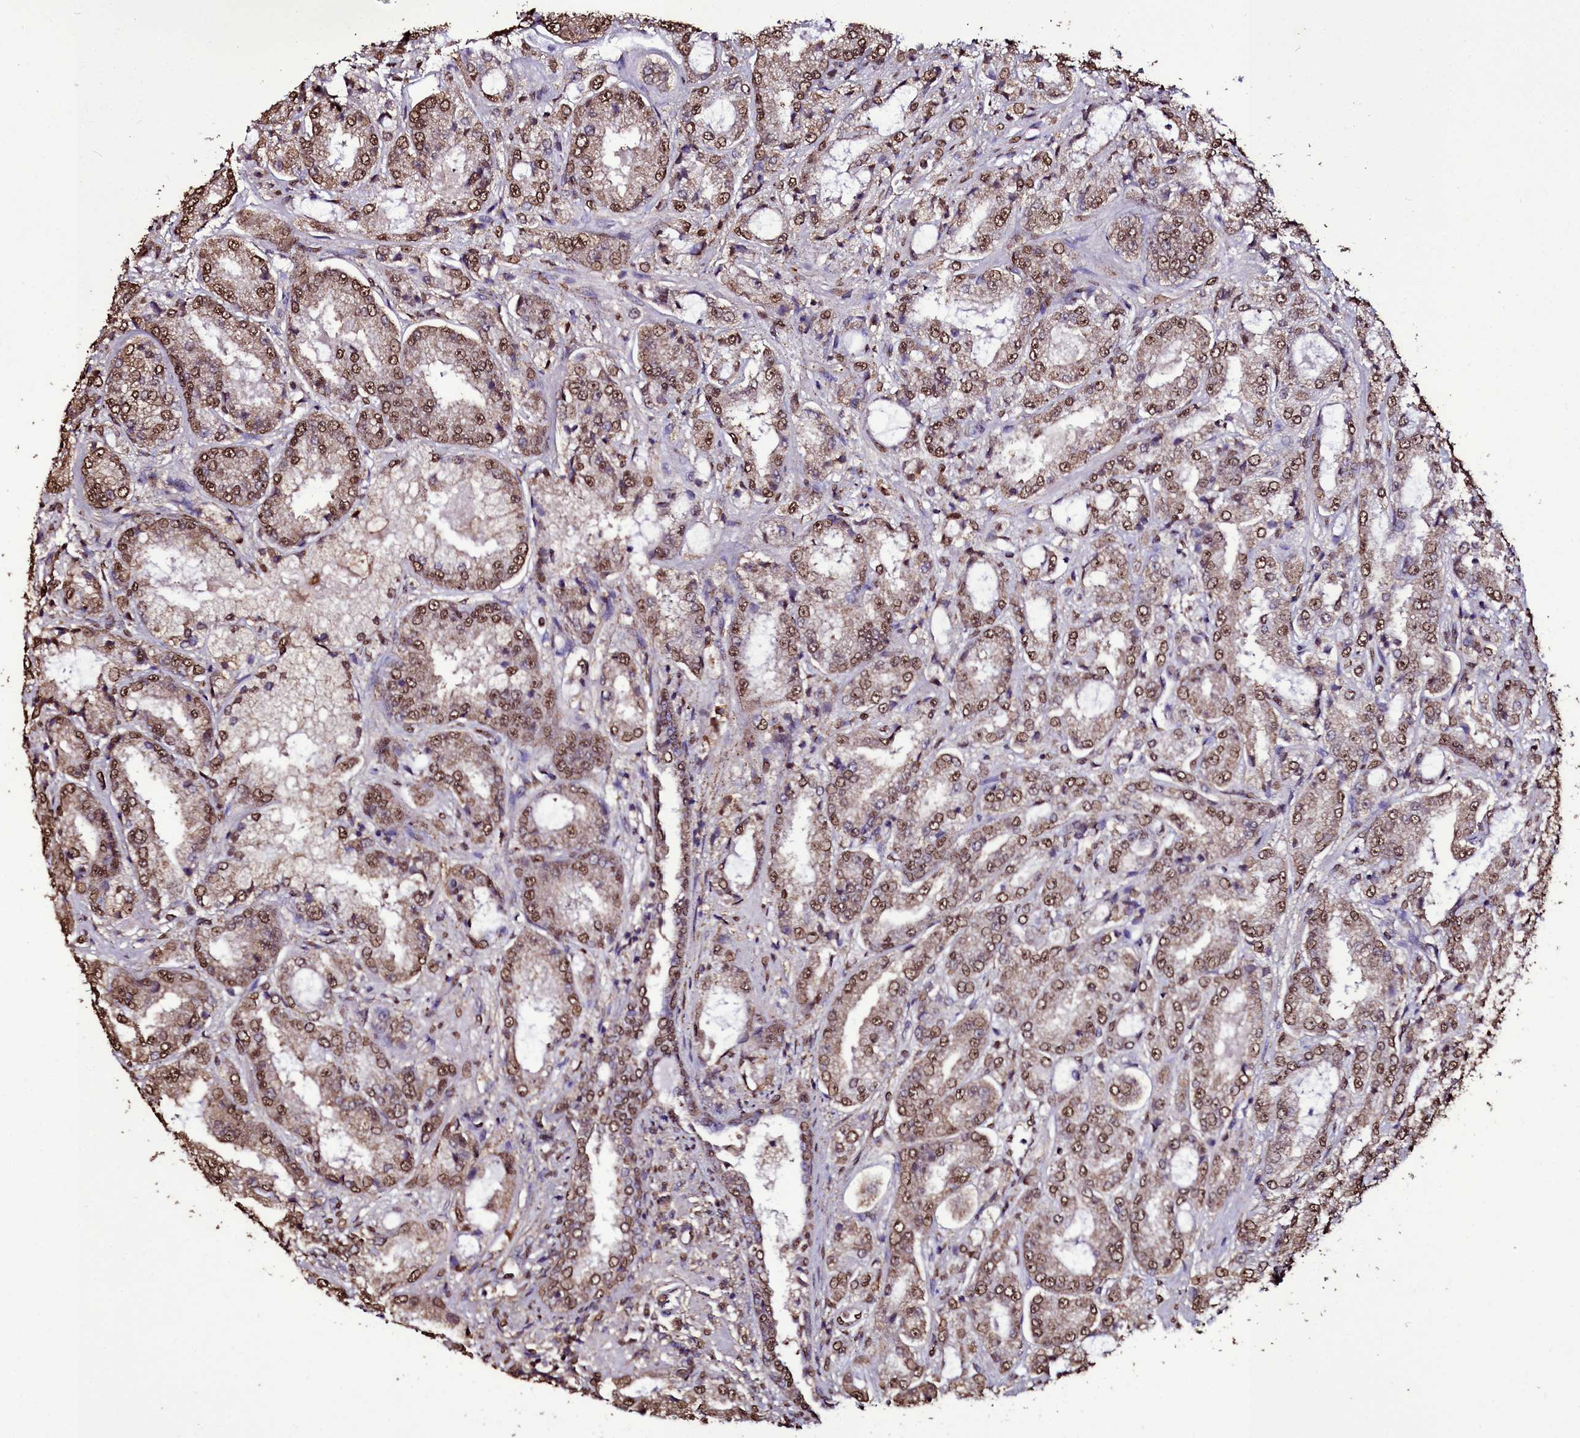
{"staining": {"intensity": "moderate", "quantity": ">75%", "location": "nuclear"}, "tissue": "prostate cancer", "cell_type": "Tumor cells", "image_type": "cancer", "snomed": [{"axis": "morphology", "description": "Adenocarcinoma, High grade"}, {"axis": "topography", "description": "Prostate"}], "caption": "Immunohistochemistry (IHC) histopathology image of human prostate cancer (adenocarcinoma (high-grade)) stained for a protein (brown), which reveals medium levels of moderate nuclear staining in approximately >75% of tumor cells.", "gene": "TRIP6", "patient": {"sex": "male", "age": 71}}